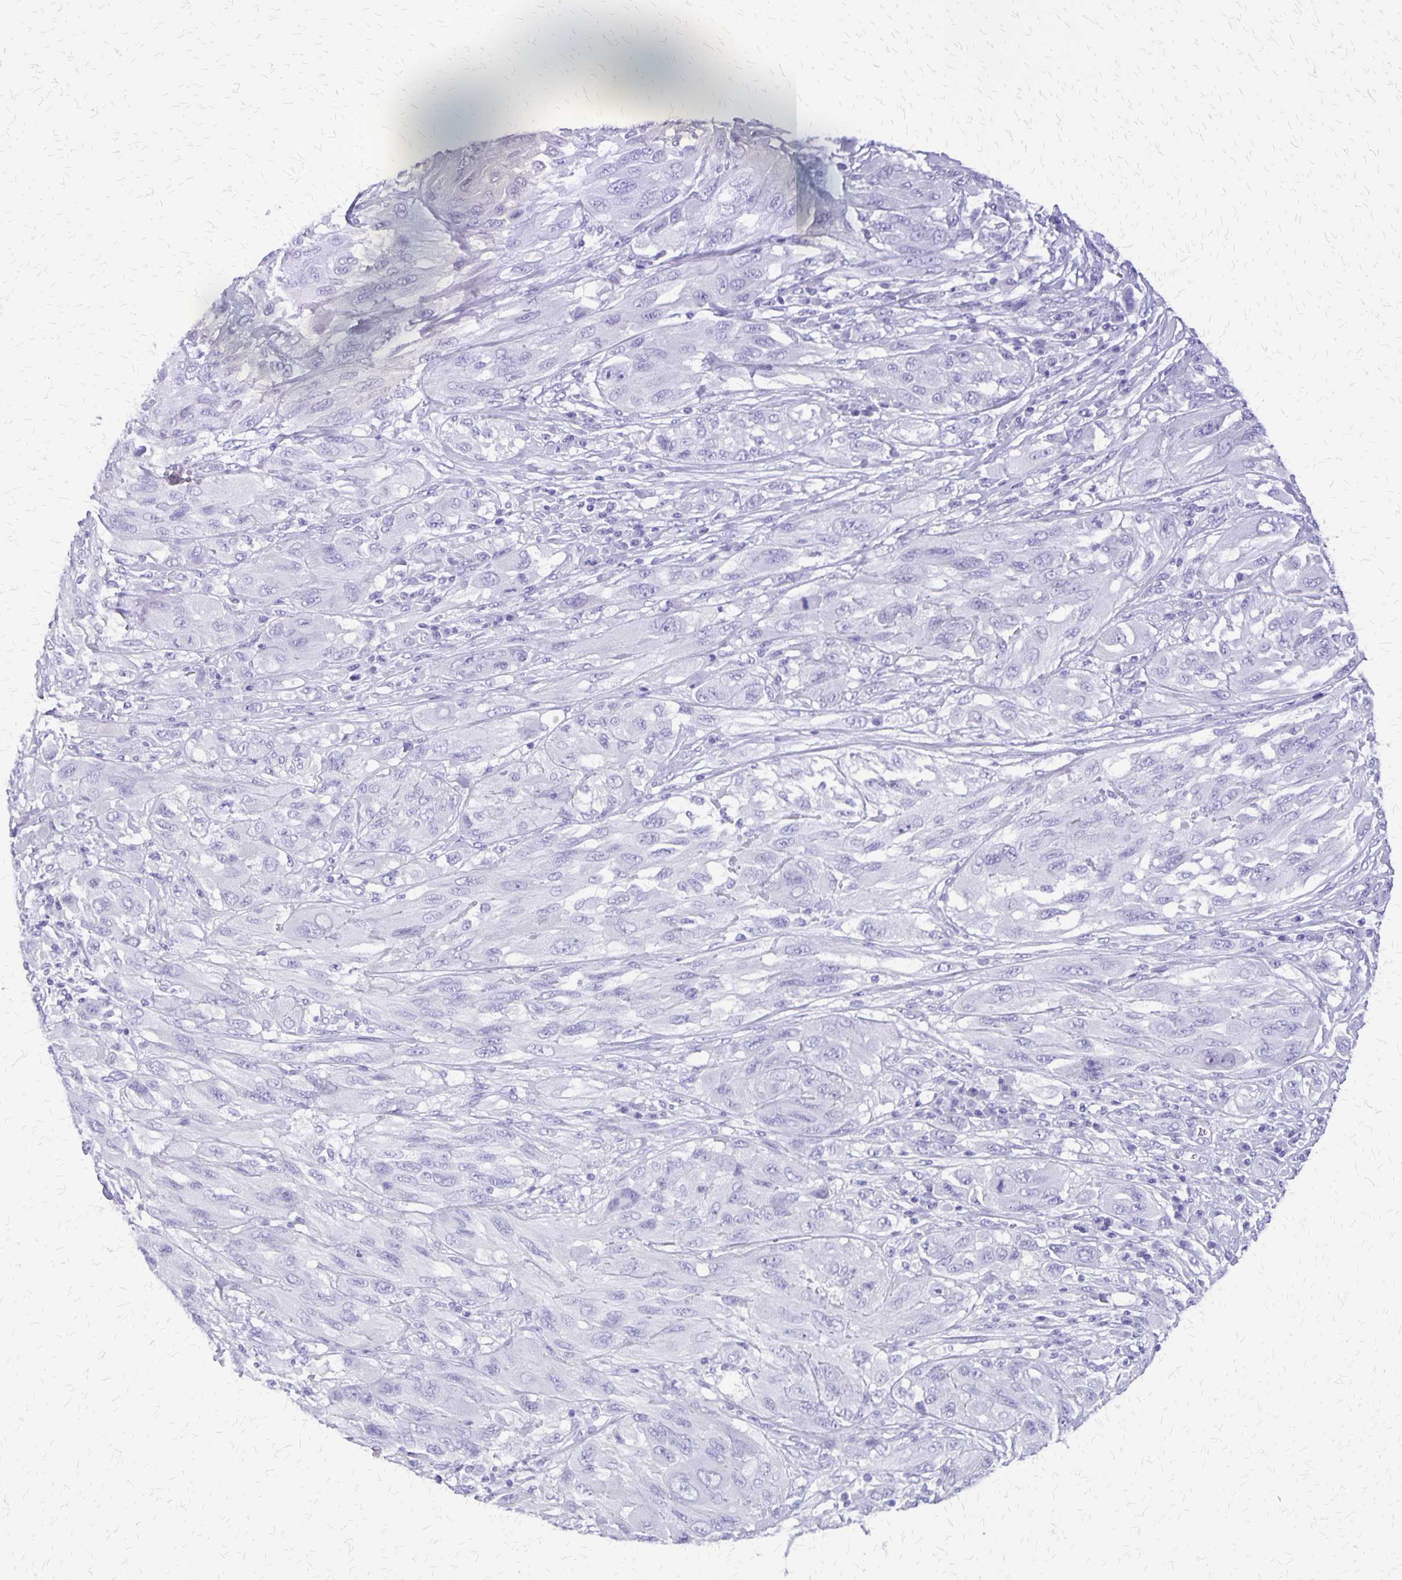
{"staining": {"intensity": "negative", "quantity": "none", "location": "none"}, "tissue": "melanoma", "cell_type": "Tumor cells", "image_type": "cancer", "snomed": [{"axis": "morphology", "description": "Malignant melanoma, NOS"}, {"axis": "topography", "description": "Skin"}], "caption": "DAB (3,3'-diaminobenzidine) immunohistochemical staining of human malignant melanoma demonstrates no significant staining in tumor cells.", "gene": "SLC13A2", "patient": {"sex": "female", "age": 91}}